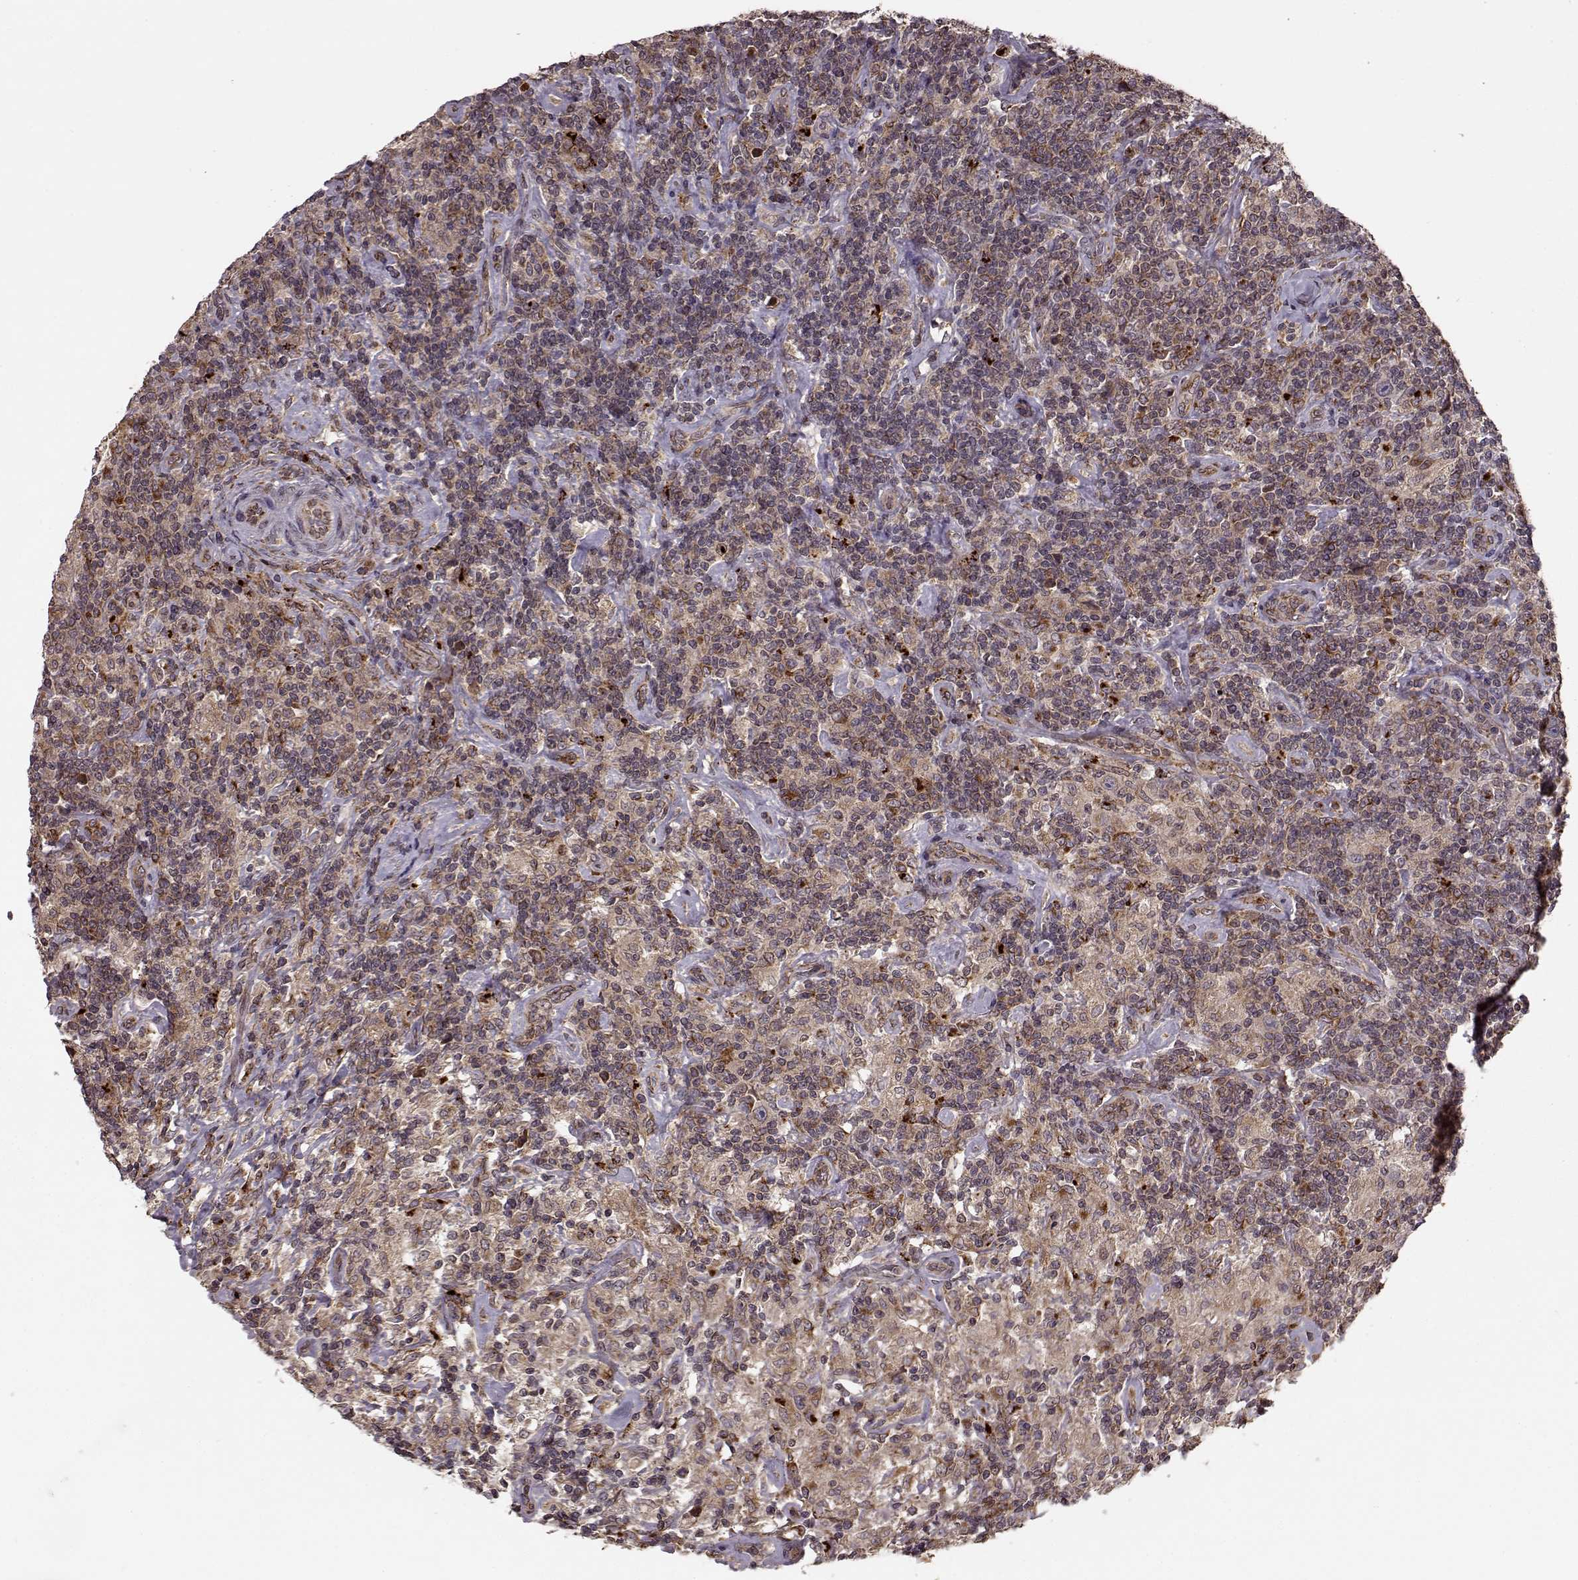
{"staining": {"intensity": "weak", "quantity": ">75%", "location": "cytoplasmic/membranous"}, "tissue": "lymphoma", "cell_type": "Tumor cells", "image_type": "cancer", "snomed": [{"axis": "morphology", "description": "Hodgkin's disease, NOS"}, {"axis": "topography", "description": "Lymph node"}], "caption": "High-magnification brightfield microscopy of lymphoma stained with DAB (3,3'-diaminobenzidine) (brown) and counterstained with hematoxylin (blue). tumor cells exhibit weak cytoplasmic/membranous positivity is seen in about>75% of cells. (brown staining indicates protein expression, while blue staining denotes nuclei).", "gene": "YIPF5", "patient": {"sex": "male", "age": 70}}